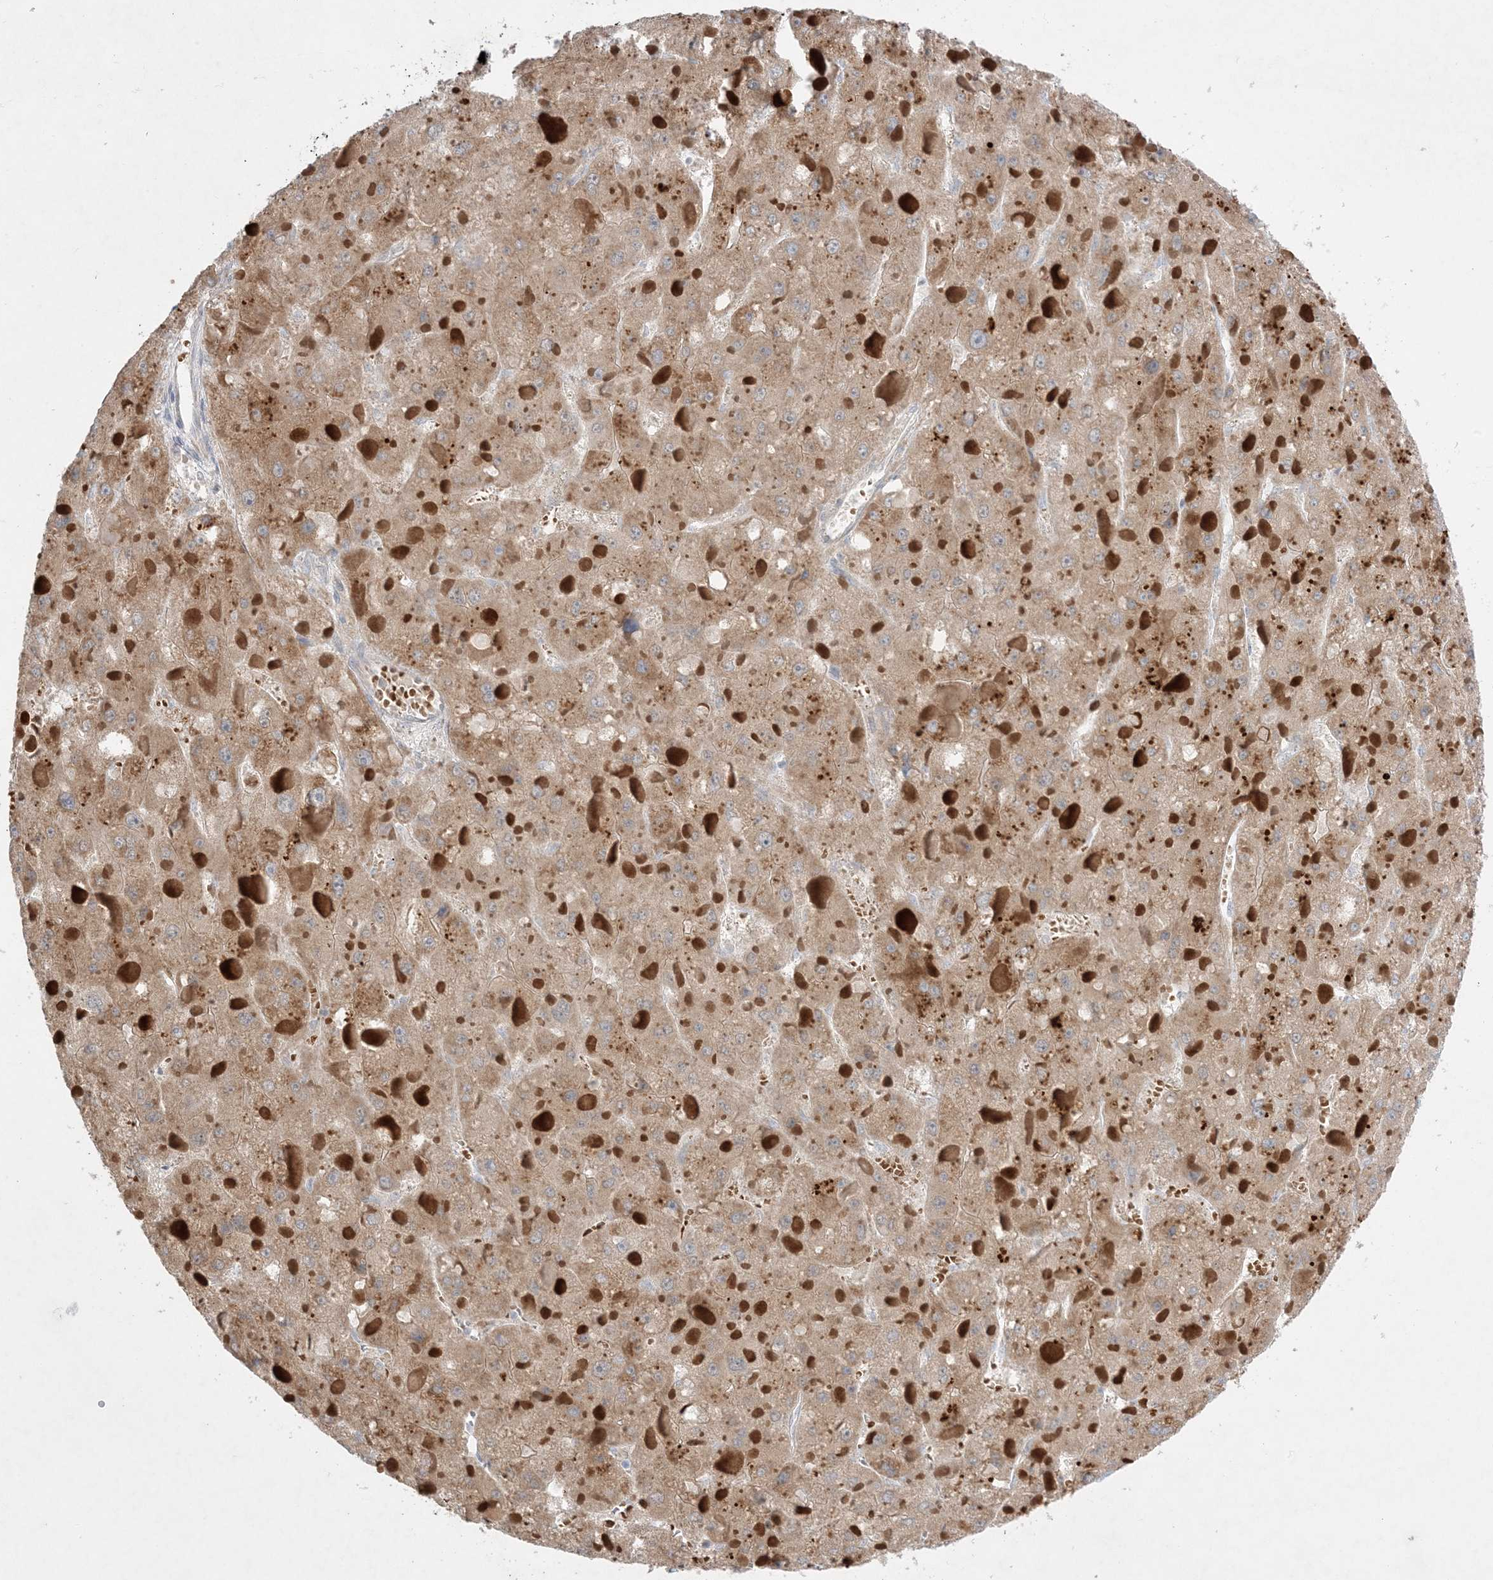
{"staining": {"intensity": "moderate", "quantity": ">75%", "location": "cytoplasmic/membranous"}, "tissue": "liver cancer", "cell_type": "Tumor cells", "image_type": "cancer", "snomed": [{"axis": "morphology", "description": "Carcinoma, Hepatocellular, NOS"}, {"axis": "topography", "description": "Liver"}], "caption": "About >75% of tumor cells in hepatocellular carcinoma (liver) exhibit moderate cytoplasmic/membranous protein positivity as visualized by brown immunohistochemical staining.", "gene": "MMGT1", "patient": {"sex": "female", "age": 73}}